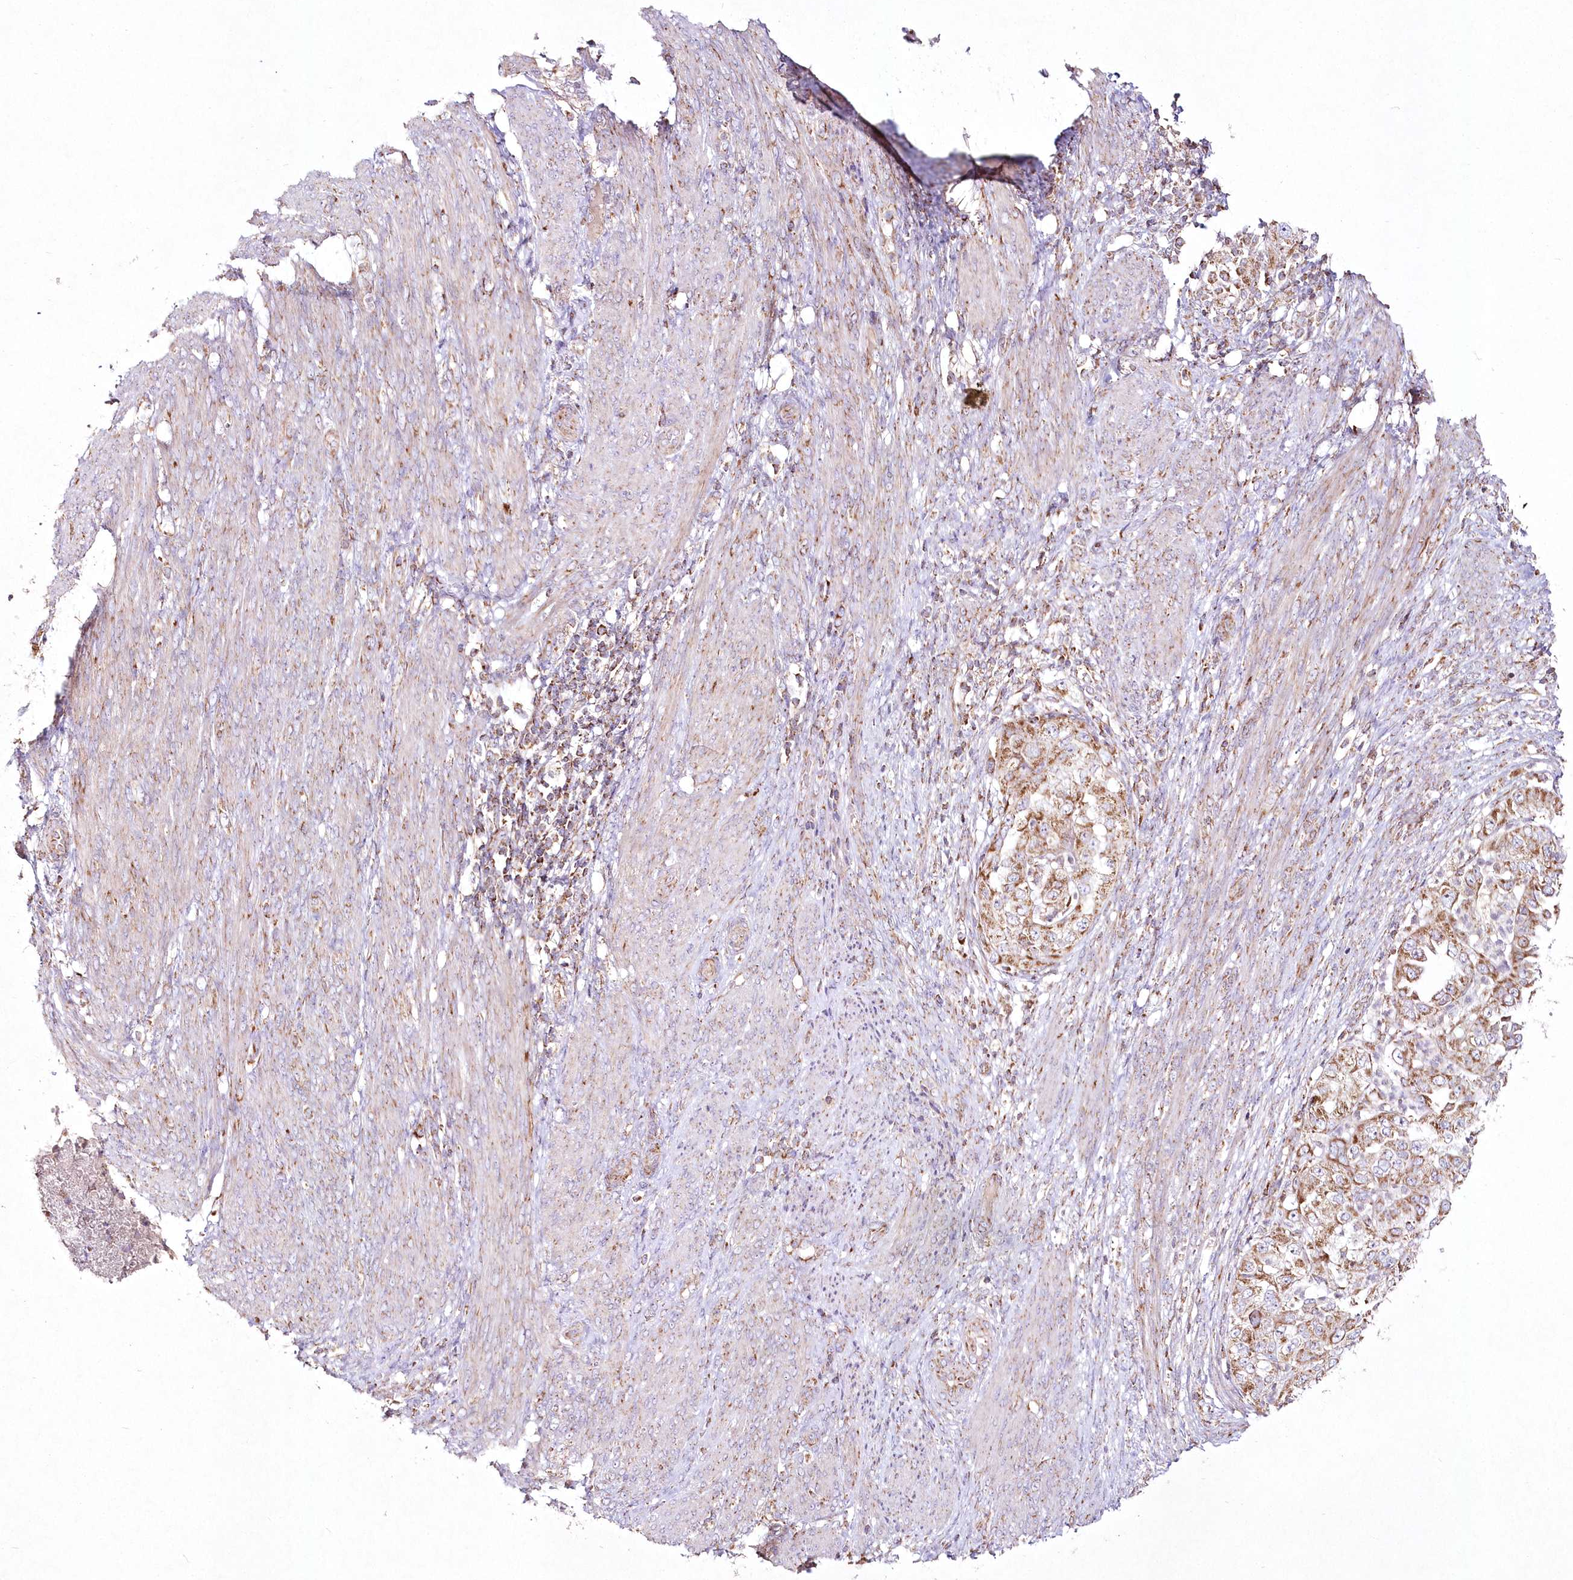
{"staining": {"intensity": "moderate", "quantity": ">75%", "location": "cytoplasmic/membranous"}, "tissue": "endometrial cancer", "cell_type": "Tumor cells", "image_type": "cancer", "snomed": [{"axis": "morphology", "description": "Adenocarcinoma, NOS"}, {"axis": "topography", "description": "Endometrium"}], "caption": "The immunohistochemical stain highlights moderate cytoplasmic/membranous staining in tumor cells of endometrial adenocarcinoma tissue. Using DAB (brown) and hematoxylin (blue) stains, captured at high magnification using brightfield microscopy.", "gene": "DNA2", "patient": {"sex": "female", "age": 85}}